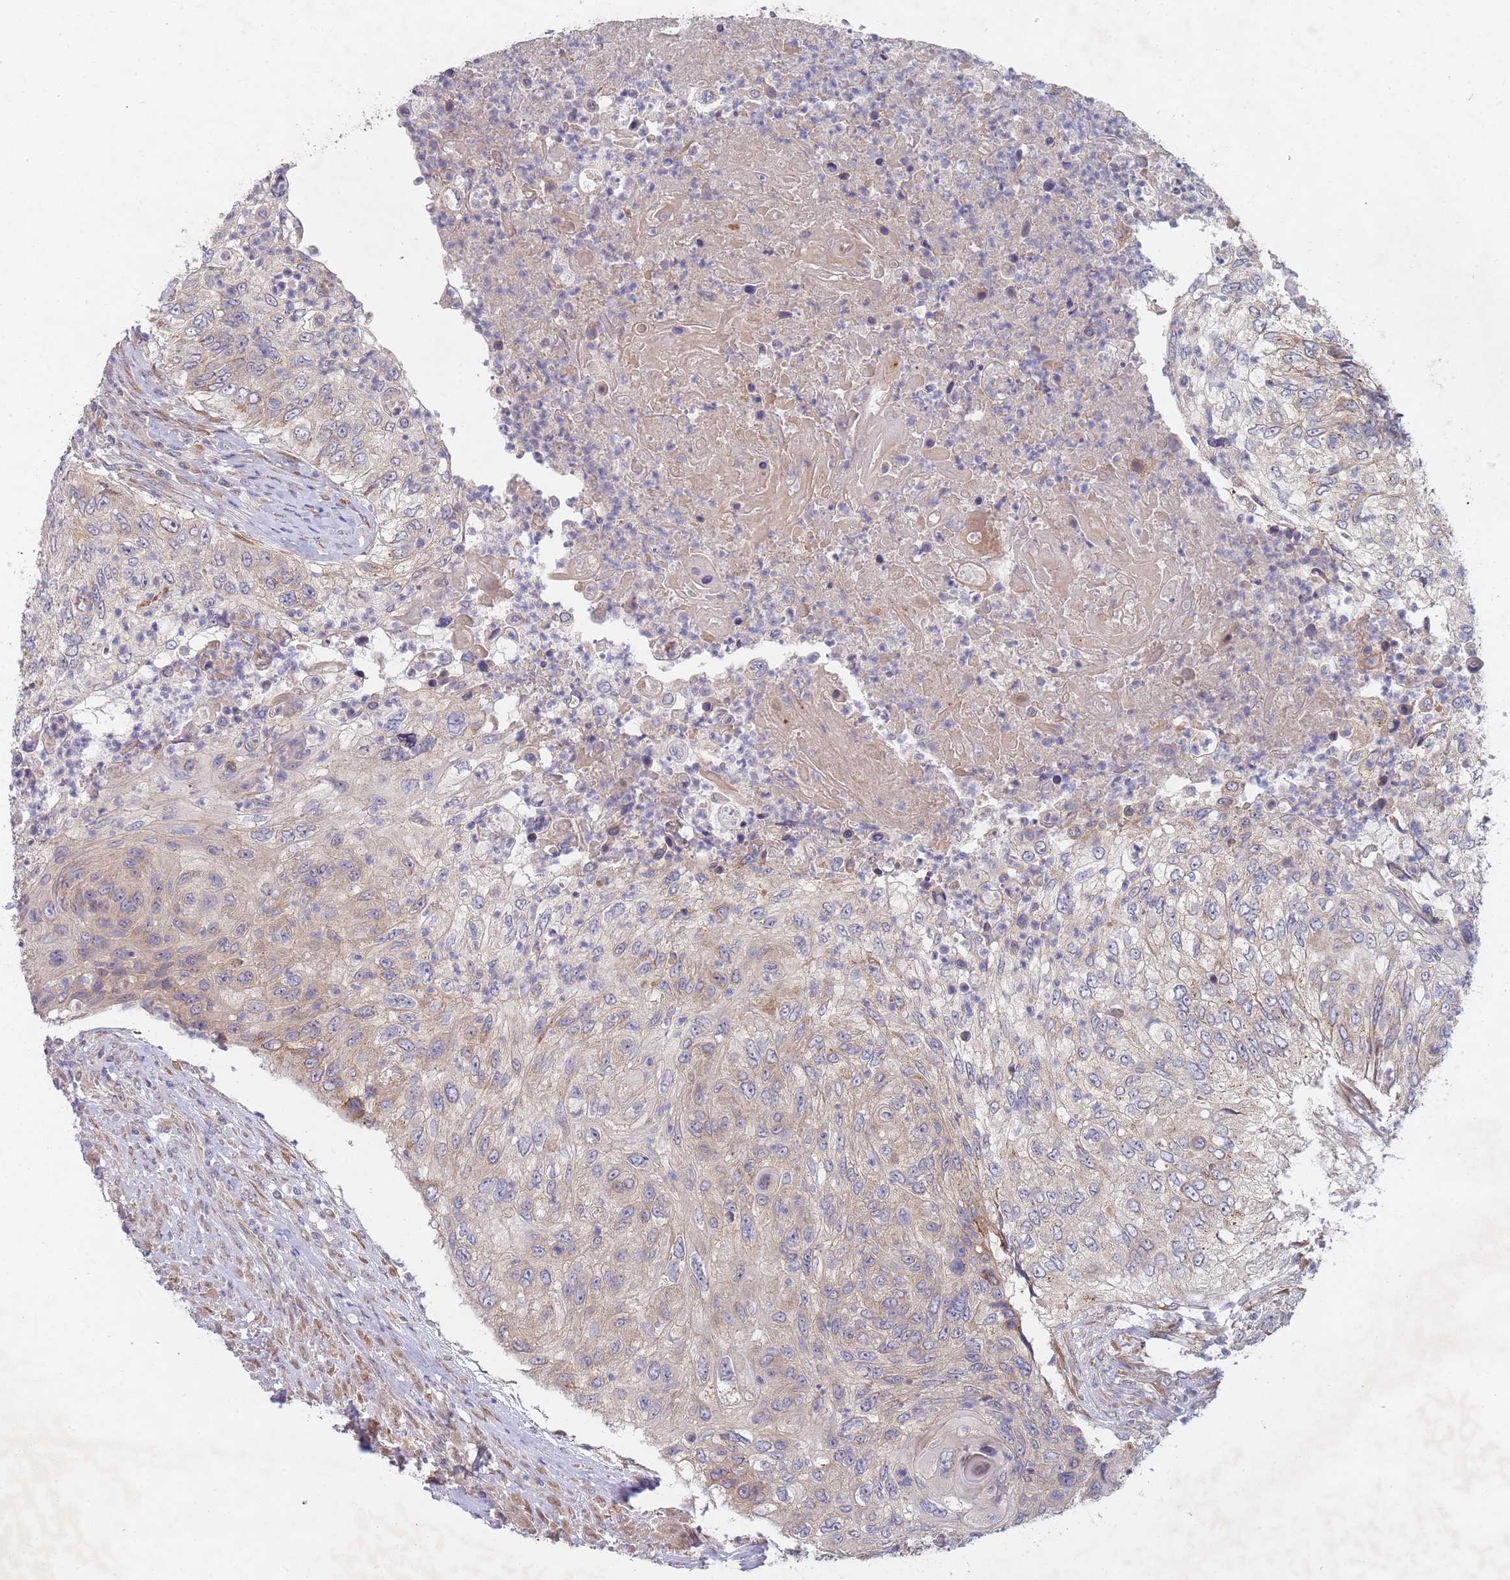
{"staining": {"intensity": "weak", "quantity": "<25%", "location": "cytoplasmic/membranous"}, "tissue": "urothelial cancer", "cell_type": "Tumor cells", "image_type": "cancer", "snomed": [{"axis": "morphology", "description": "Urothelial carcinoma, High grade"}, {"axis": "topography", "description": "Urinary bladder"}], "caption": "Urothelial cancer was stained to show a protein in brown. There is no significant positivity in tumor cells.", "gene": "SLC35F5", "patient": {"sex": "female", "age": 60}}